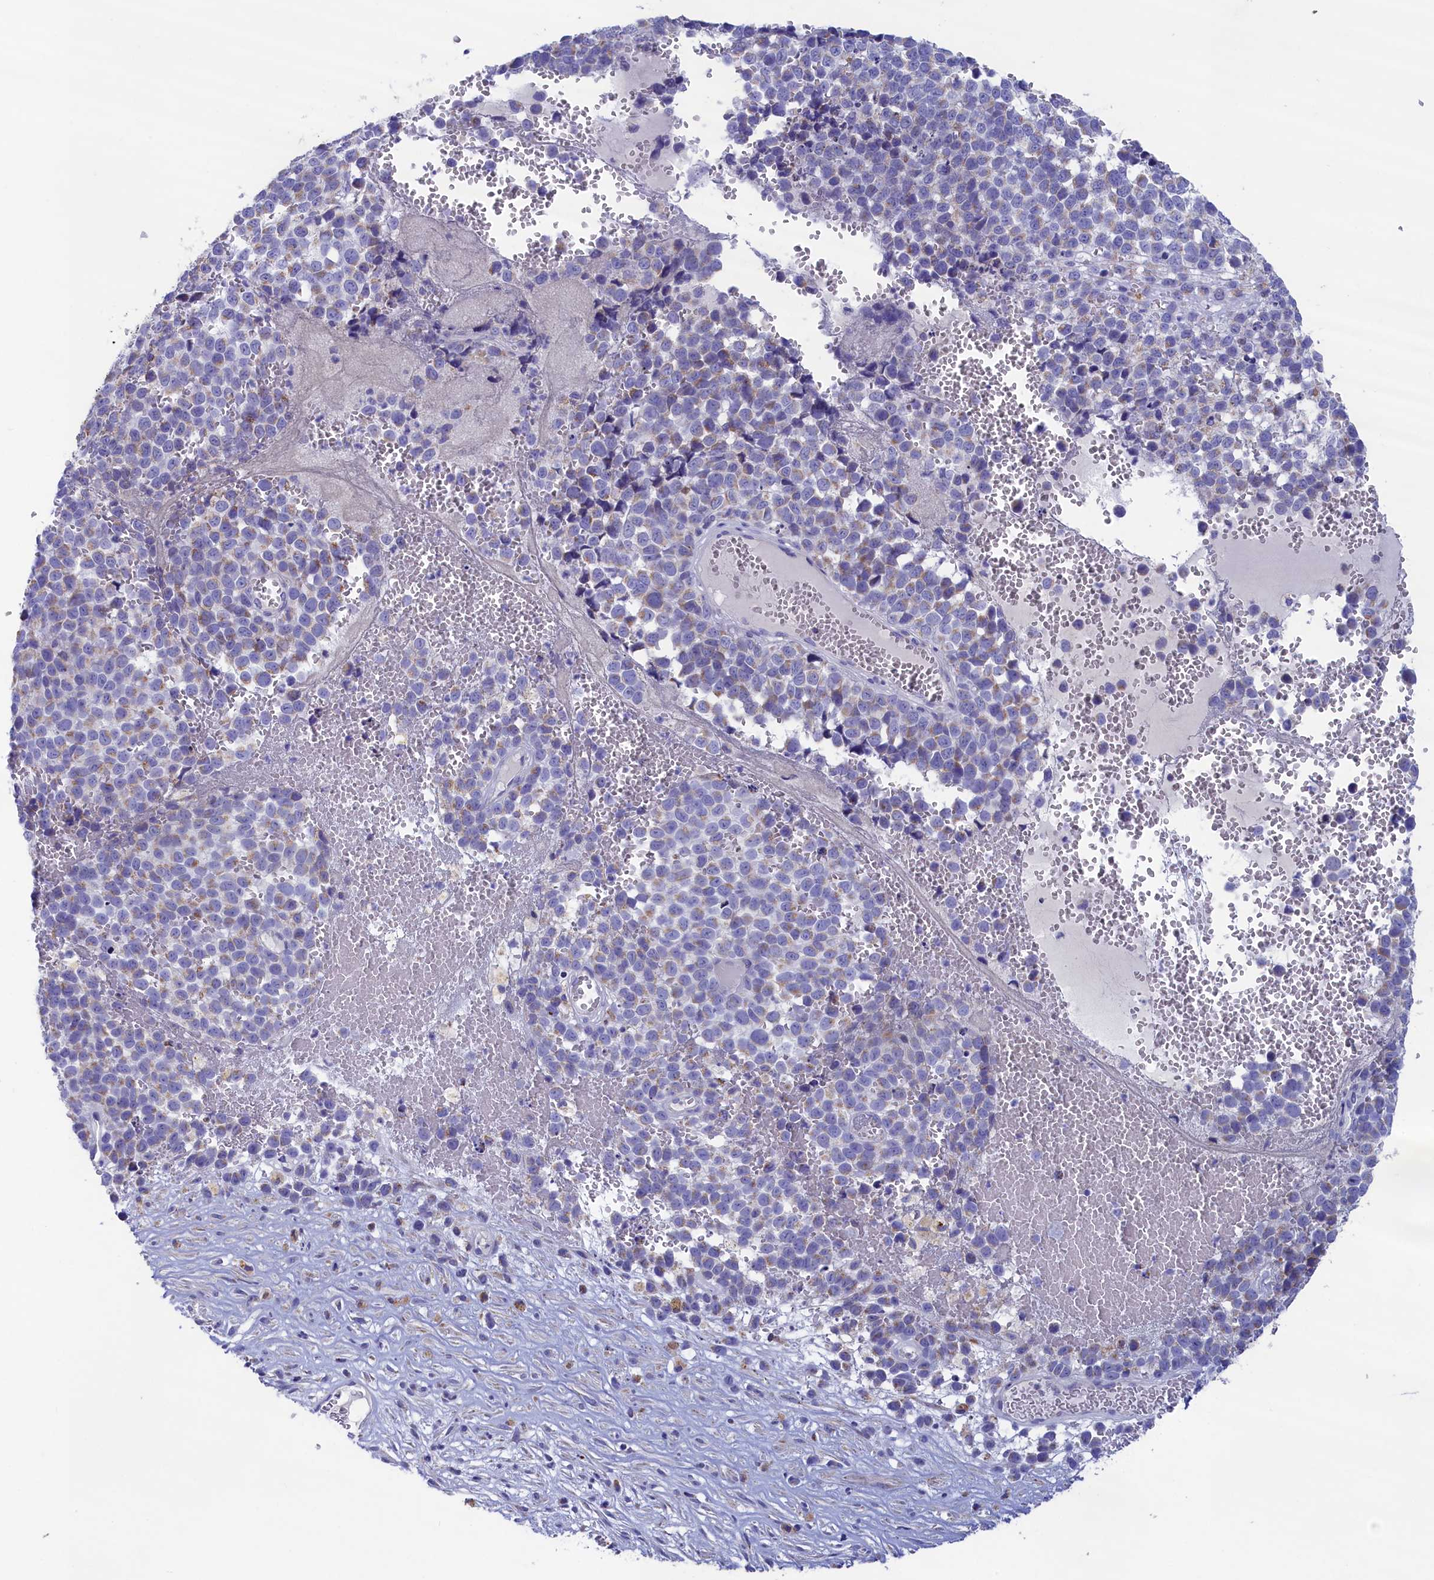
{"staining": {"intensity": "negative", "quantity": "none", "location": "none"}, "tissue": "melanoma", "cell_type": "Tumor cells", "image_type": "cancer", "snomed": [{"axis": "morphology", "description": "Malignant melanoma, NOS"}, {"axis": "topography", "description": "Nose, NOS"}], "caption": "Immunohistochemical staining of human malignant melanoma demonstrates no significant staining in tumor cells. Nuclei are stained in blue.", "gene": "PRDM12", "patient": {"sex": "female", "age": 48}}